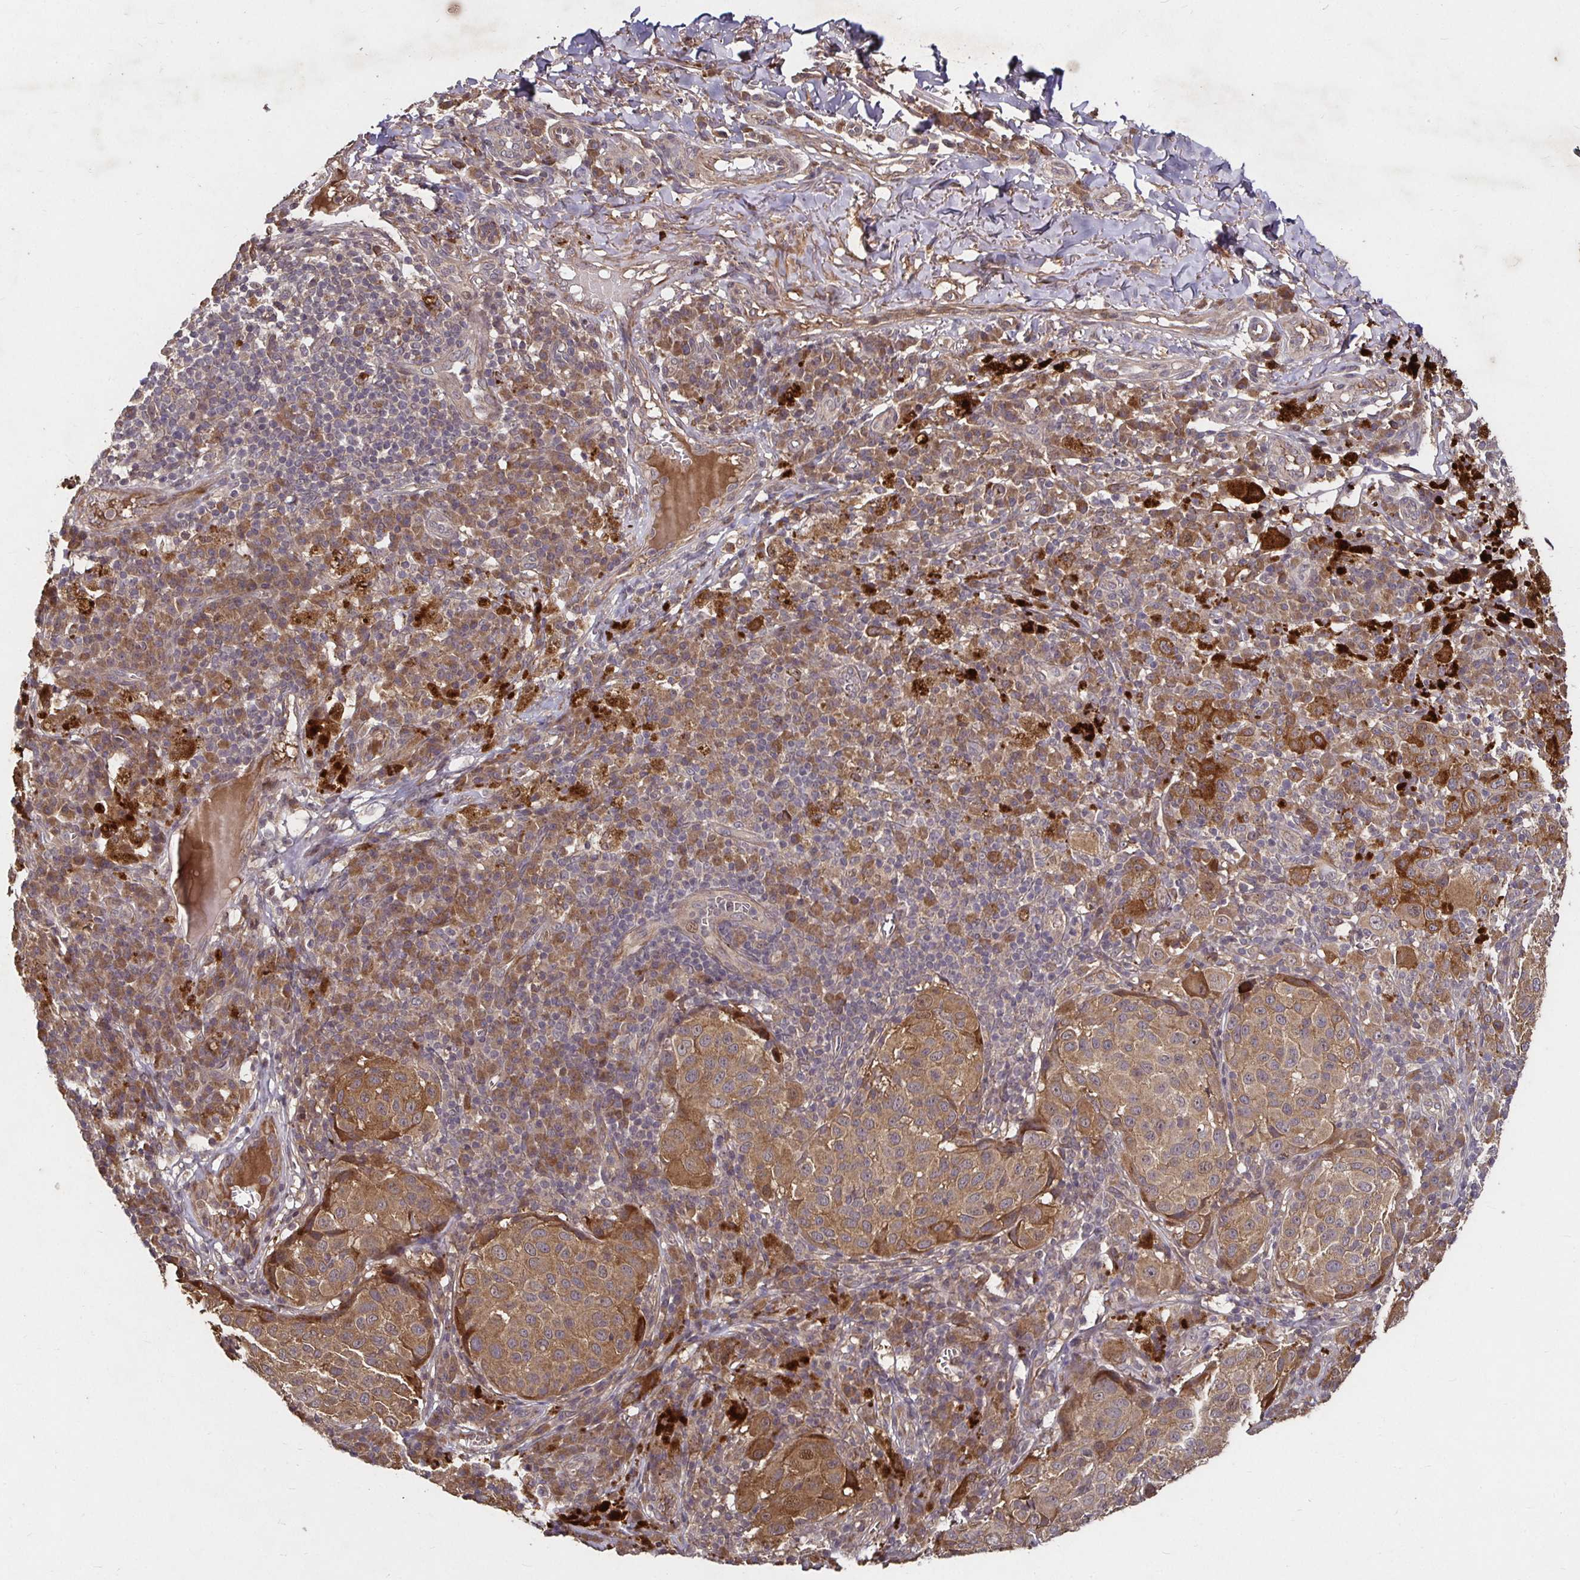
{"staining": {"intensity": "moderate", "quantity": ">75%", "location": "cytoplasmic/membranous"}, "tissue": "melanoma", "cell_type": "Tumor cells", "image_type": "cancer", "snomed": [{"axis": "morphology", "description": "Malignant melanoma, NOS"}, {"axis": "topography", "description": "Skin"}], "caption": "High-magnification brightfield microscopy of malignant melanoma stained with DAB (brown) and counterstained with hematoxylin (blue). tumor cells exhibit moderate cytoplasmic/membranous staining is seen in approximately>75% of cells.", "gene": "SMYD3", "patient": {"sex": "male", "age": 38}}